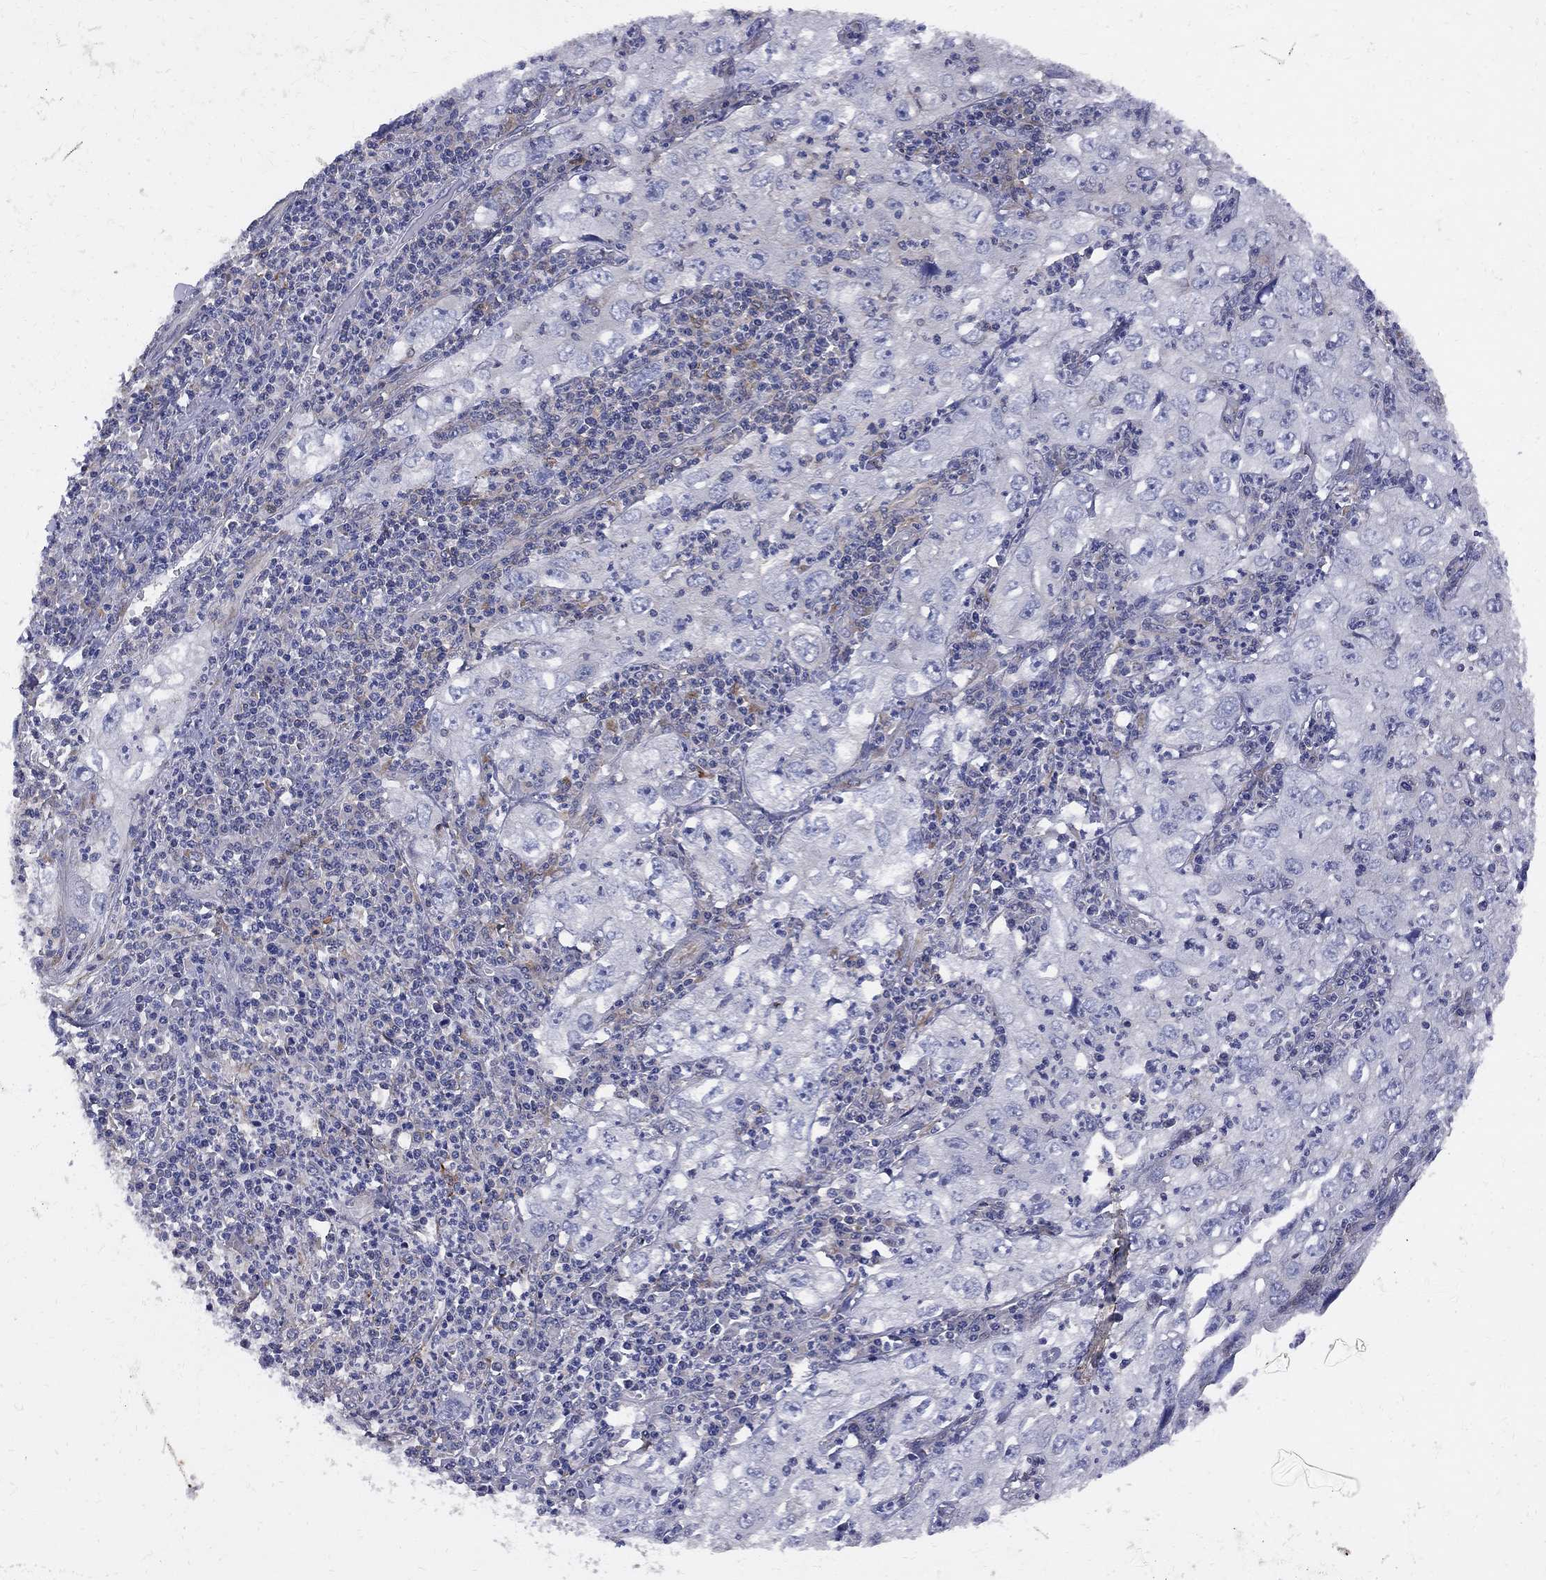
{"staining": {"intensity": "negative", "quantity": "none", "location": "none"}, "tissue": "cervical cancer", "cell_type": "Tumor cells", "image_type": "cancer", "snomed": [{"axis": "morphology", "description": "Squamous cell carcinoma, NOS"}, {"axis": "topography", "description": "Cervix"}], "caption": "A micrograph of human cervical squamous cell carcinoma is negative for staining in tumor cells. (Brightfield microscopy of DAB (3,3'-diaminobenzidine) immunohistochemistry (IHC) at high magnification).", "gene": "MTHFR", "patient": {"sex": "female", "age": 24}}